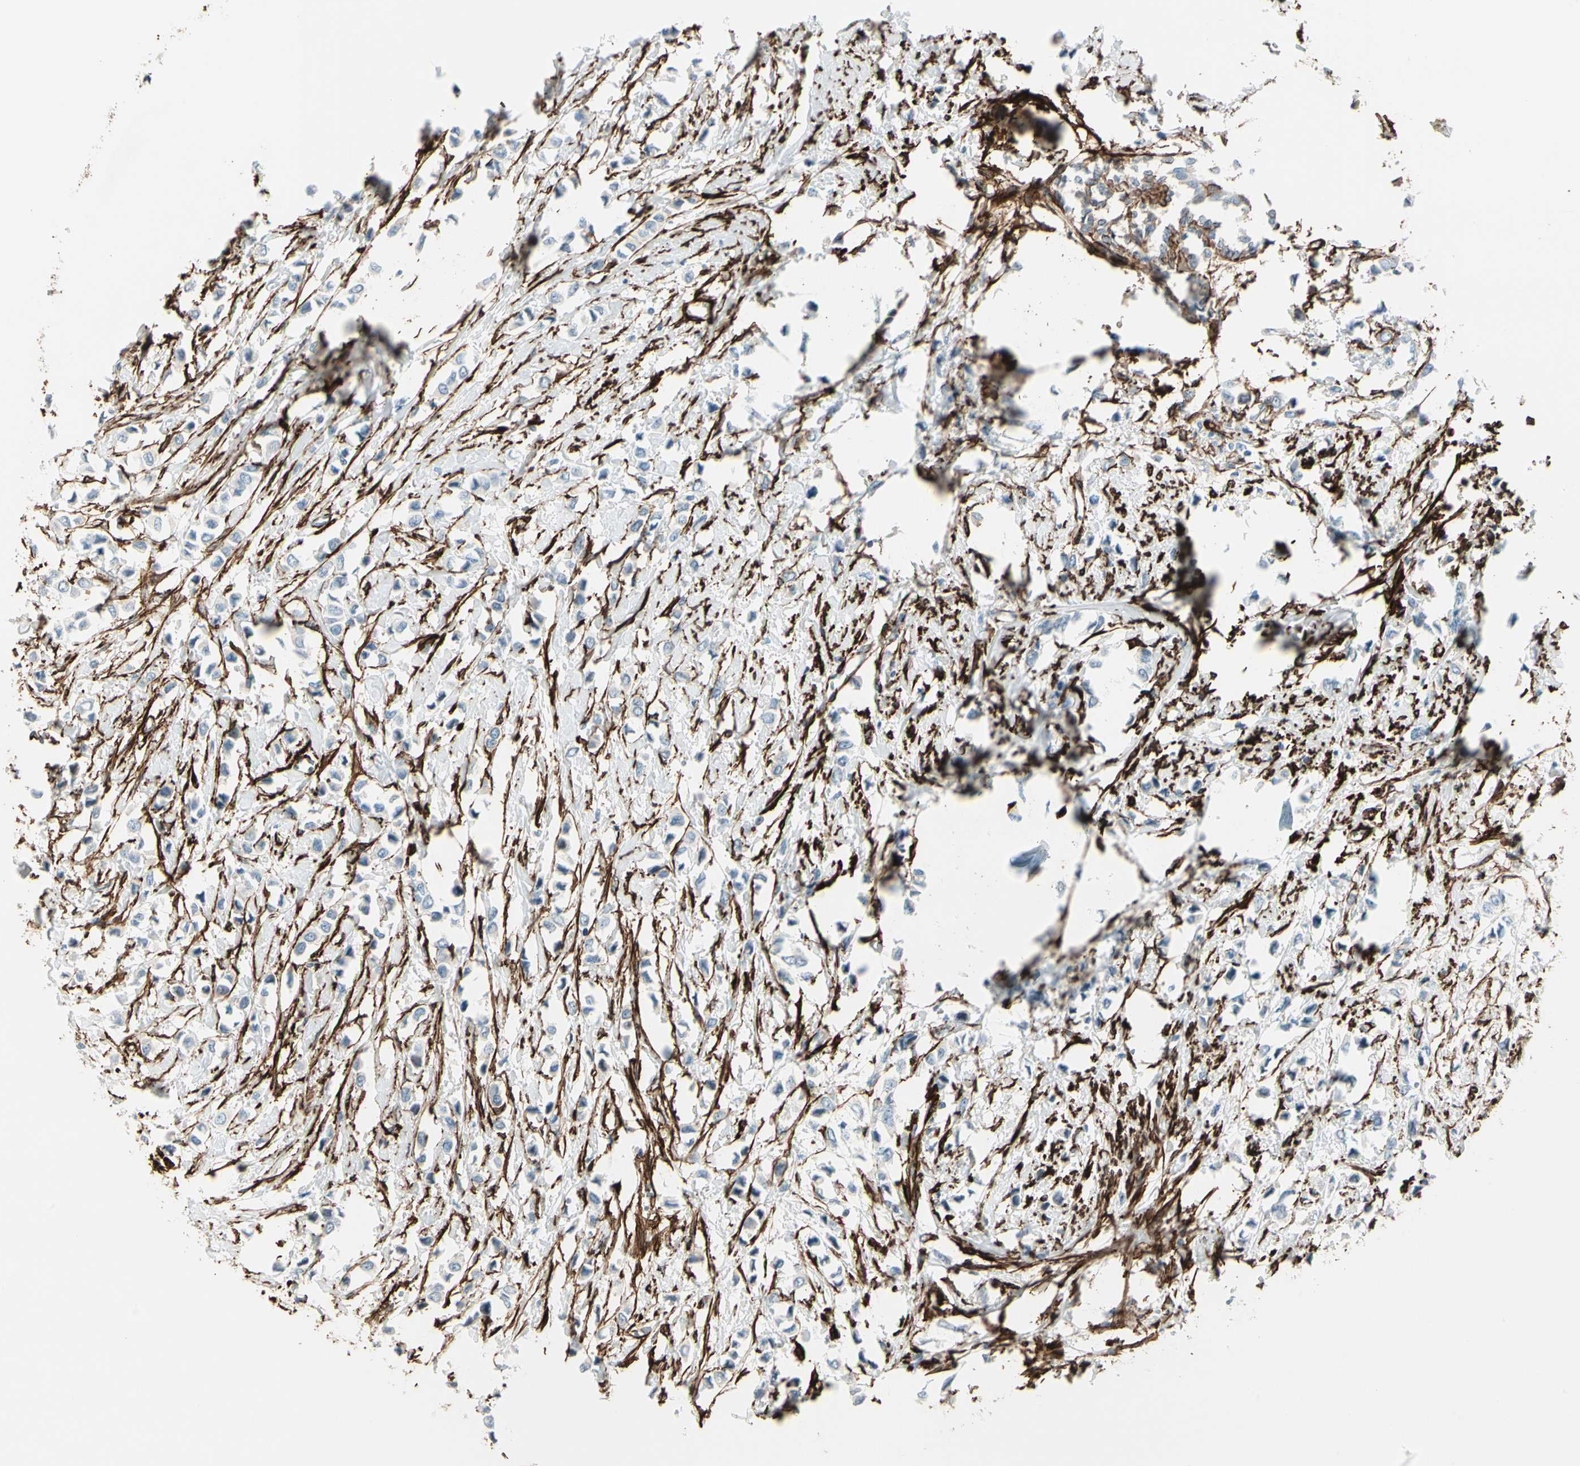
{"staining": {"intensity": "negative", "quantity": "none", "location": "none"}, "tissue": "breast cancer", "cell_type": "Tumor cells", "image_type": "cancer", "snomed": [{"axis": "morphology", "description": "Lobular carcinoma"}, {"axis": "topography", "description": "Breast"}], "caption": "There is no significant expression in tumor cells of breast cancer. (DAB IHC, high magnification).", "gene": "CALD1", "patient": {"sex": "female", "age": 51}}